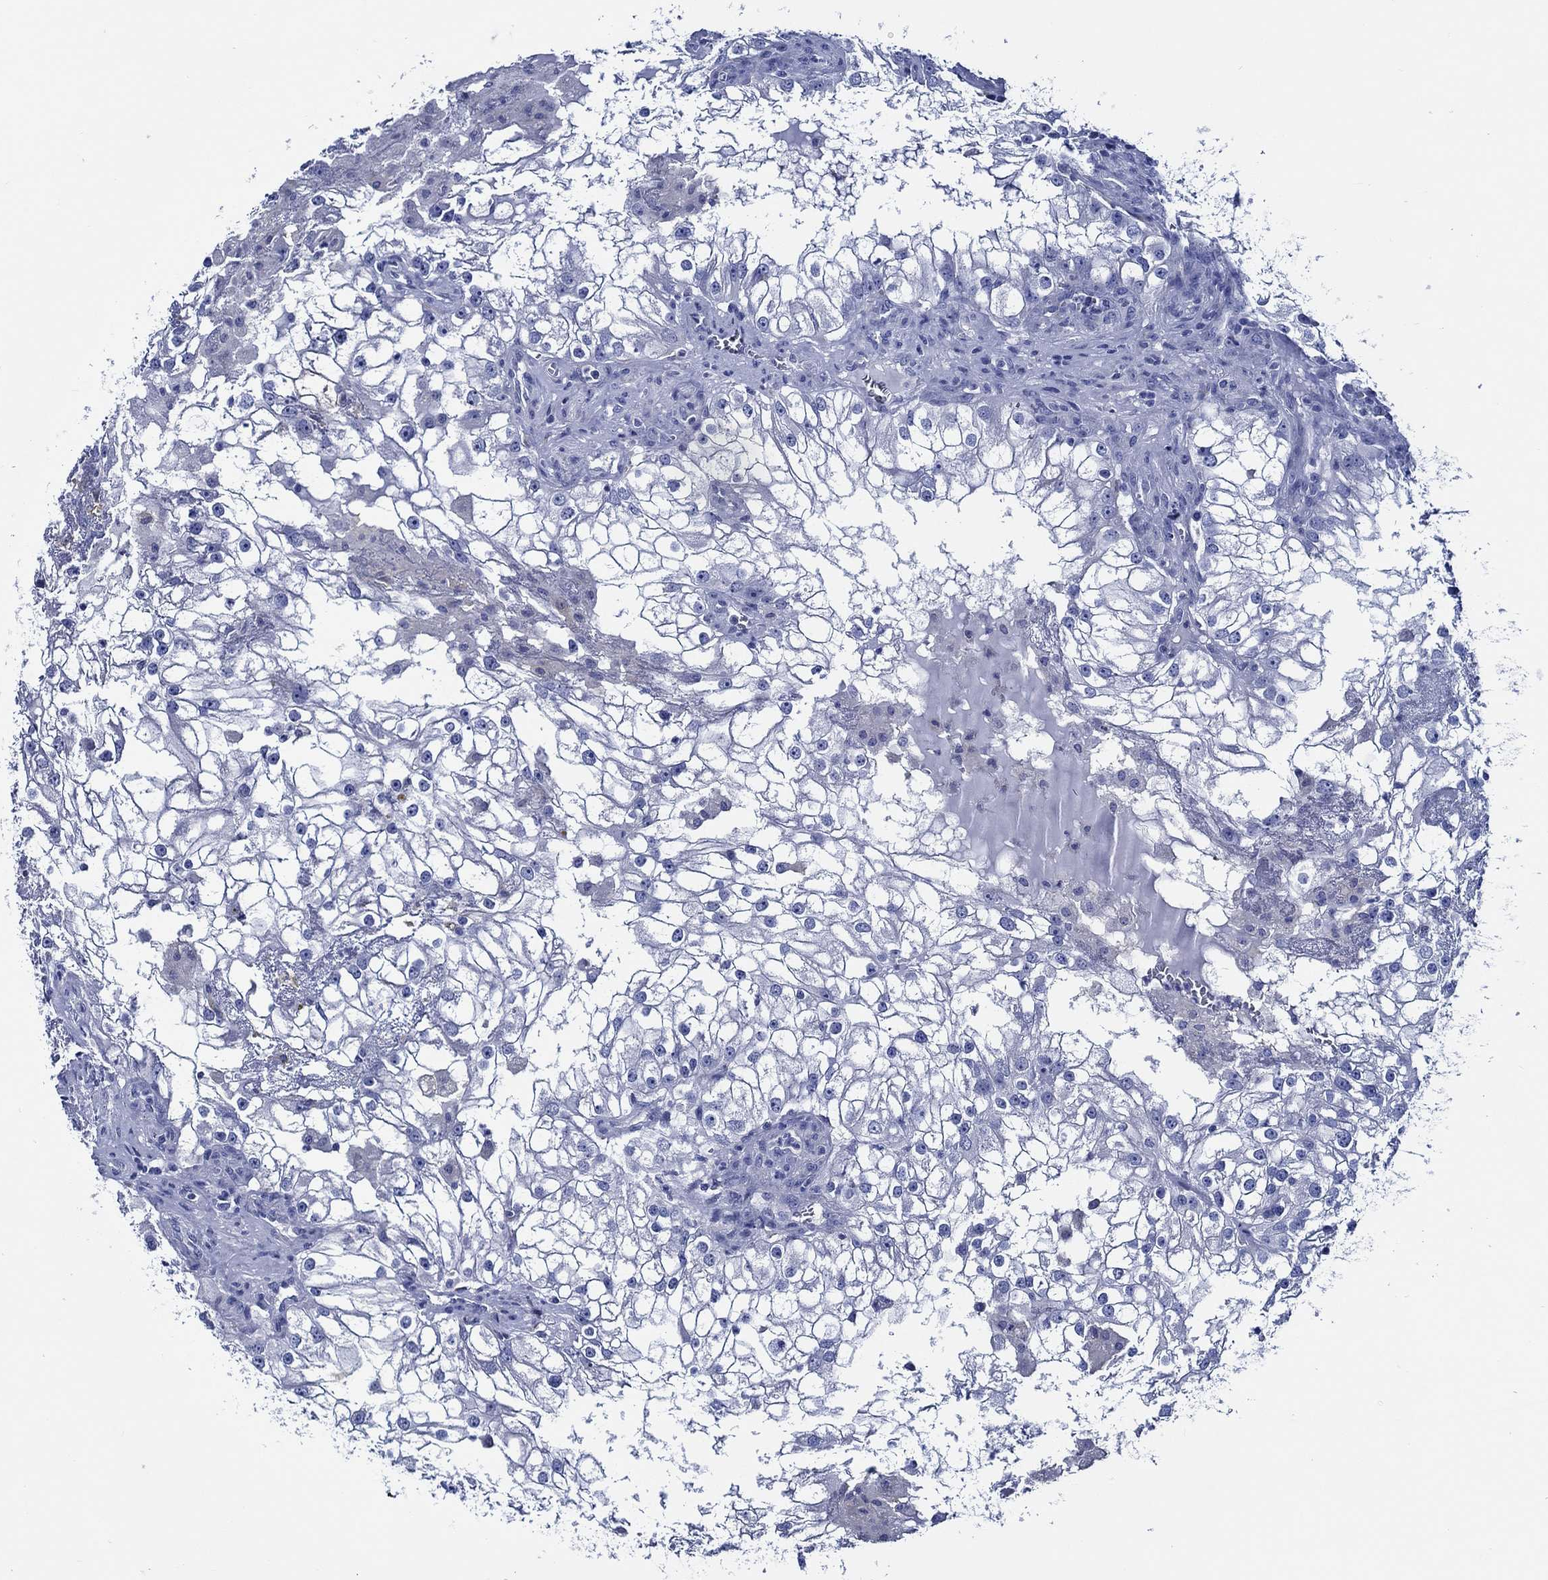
{"staining": {"intensity": "negative", "quantity": "none", "location": "none"}, "tissue": "renal cancer", "cell_type": "Tumor cells", "image_type": "cancer", "snomed": [{"axis": "morphology", "description": "Adenocarcinoma, NOS"}, {"axis": "topography", "description": "Kidney"}], "caption": "This histopathology image is of renal cancer stained with immunohistochemistry to label a protein in brown with the nuclei are counter-stained blue. There is no staining in tumor cells.", "gene": "WDR62", "patient": {"sex": "male", "age": 59}}